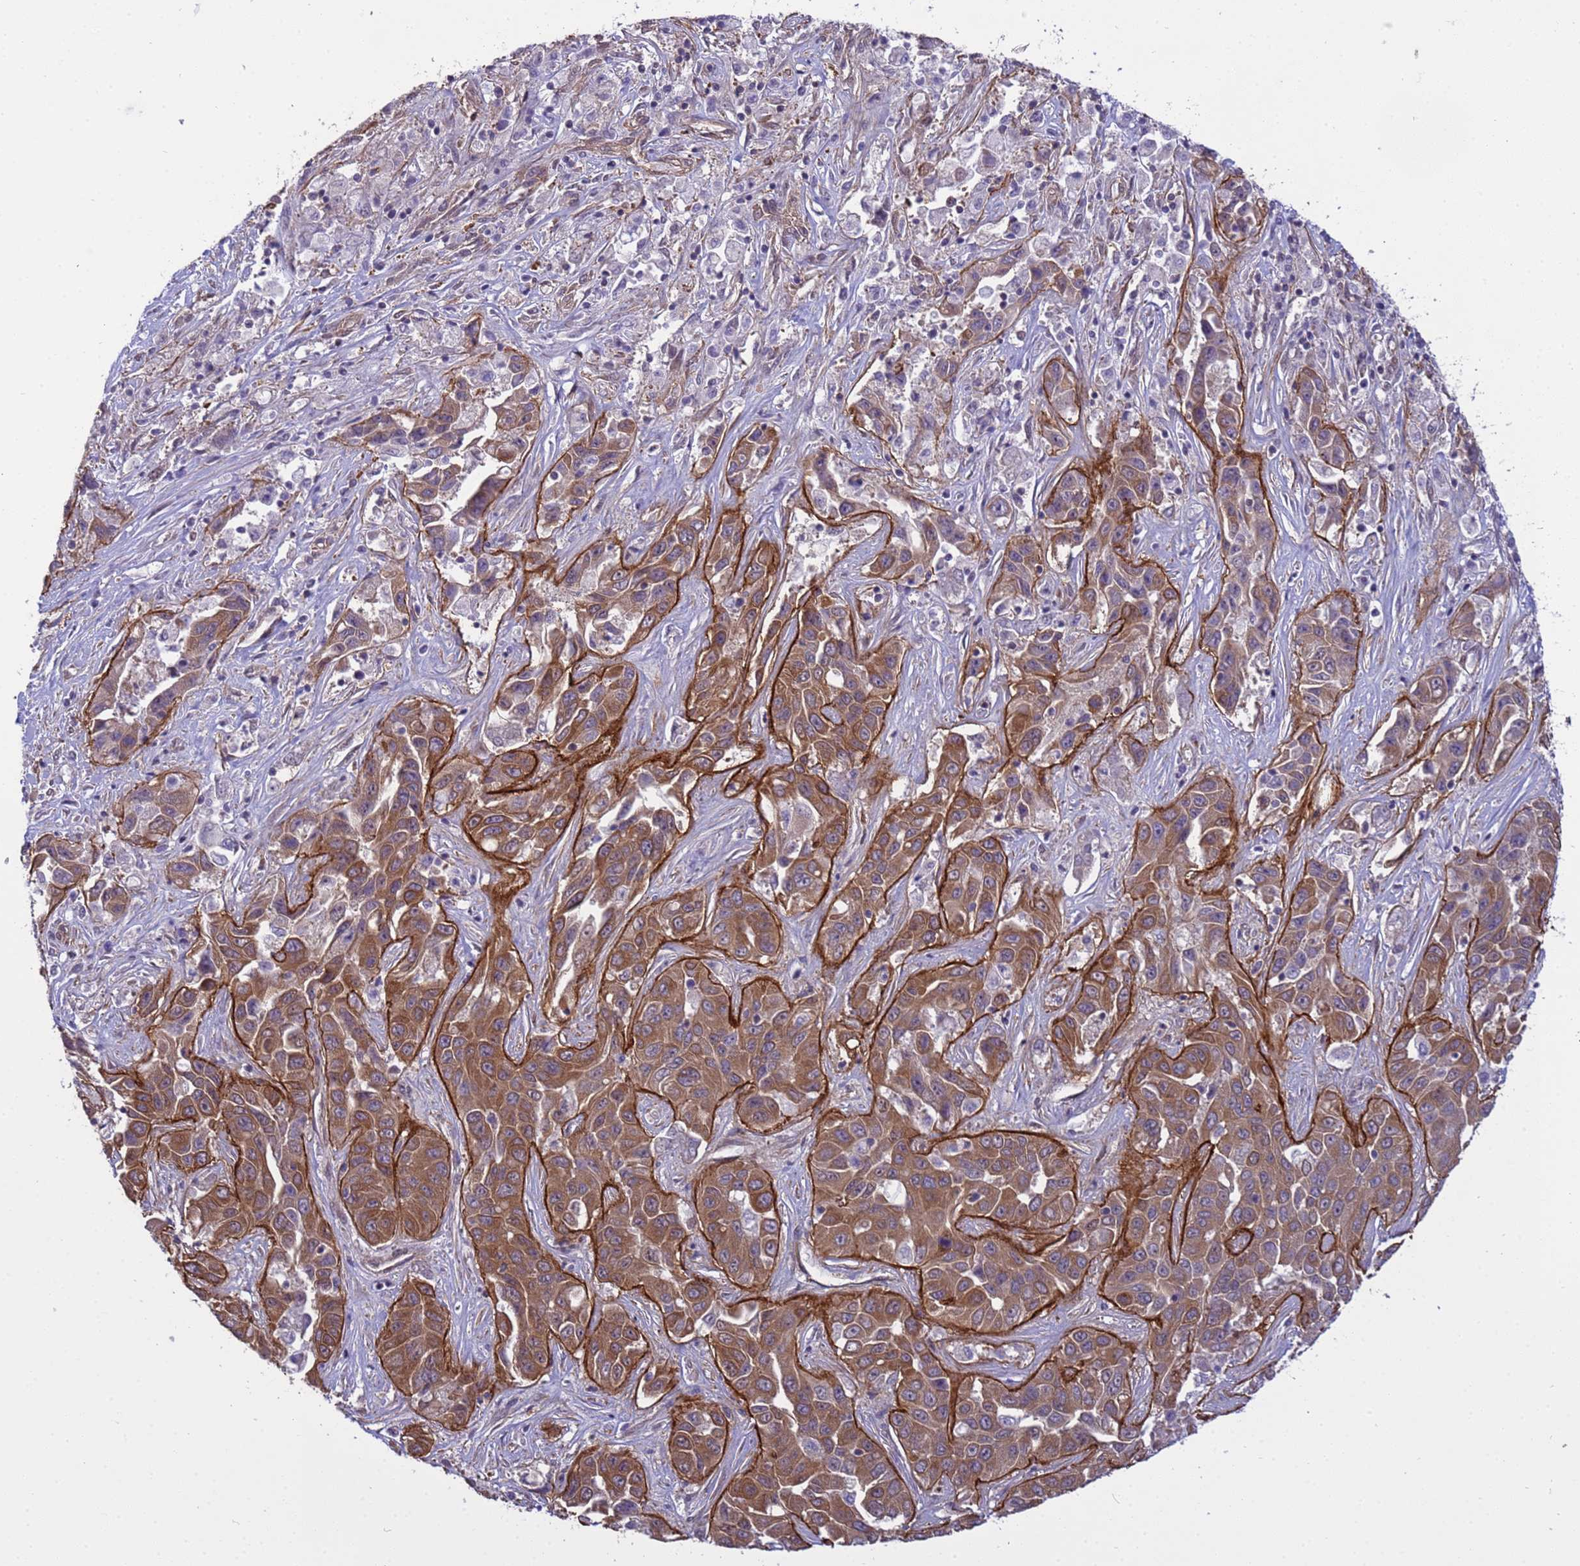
{"staining": {"intensity": "moderate", "quantity": ">75%", "location": "cytoplasmic/membranous"}, "tissue": "liver cancer", "cell_type": "Tumor cells", "image_type": "cancer", "snomed": [{"axis": "morphology", "description": "Cholangiocarcinoma"}, {"axis": "topography", "description": "Liver"}], "caption": "Tumor cells reveal moderate cytoplasmic/membranous positivity in approximately >75% of cells in cholangiocarcinoma (liver).", "gene": "ITGB4", "patient": {"sex": "female", "age": 52}}